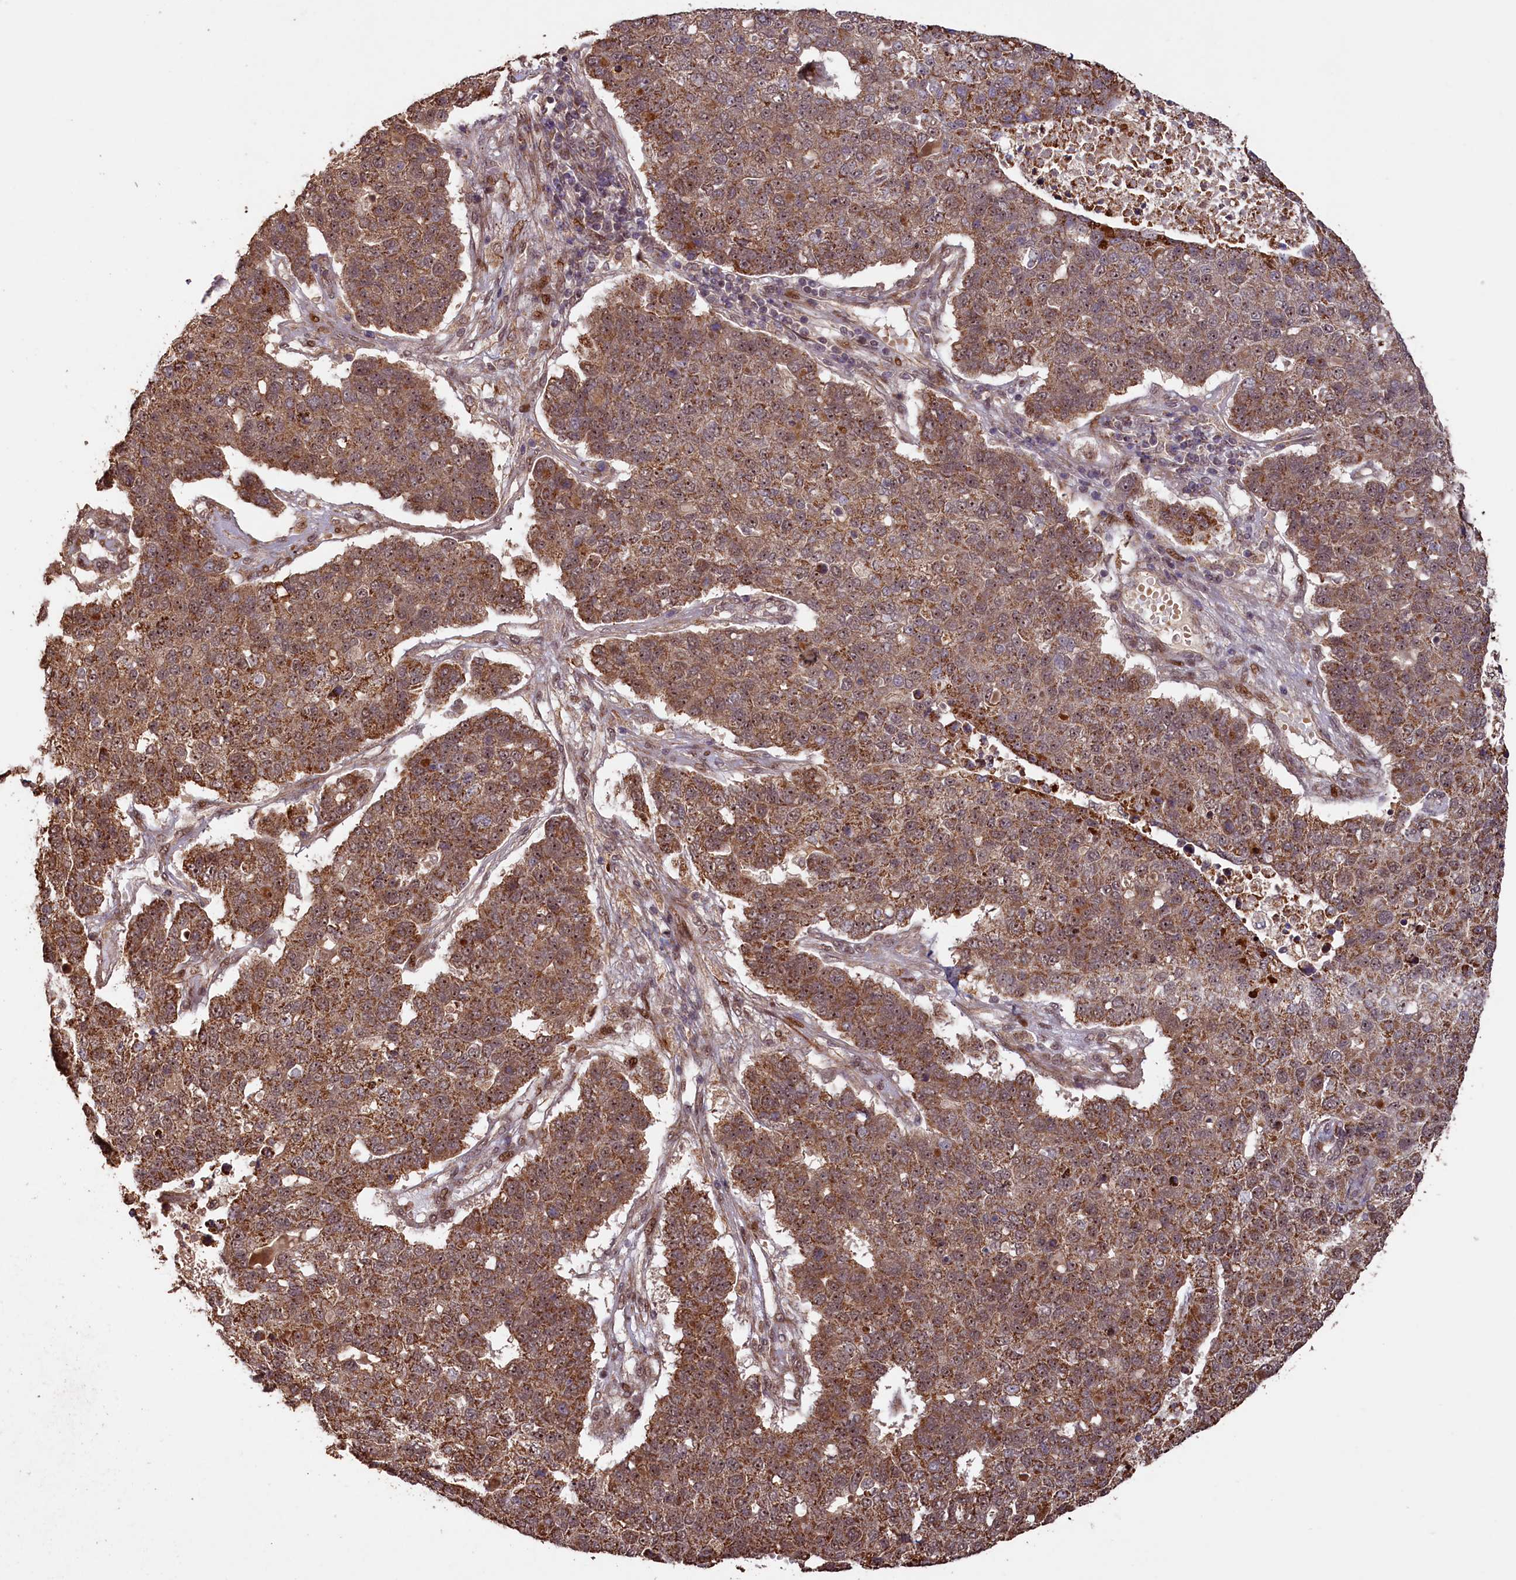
{"staining": {"intensity": "moderate", "quantity": ">75%", "location": "cytoplasmic/membranous,nuclear"}, "tissue": "pancreatic cancer", "cell_type": "Tumor cells", "image_type": "cancer", "snomed": [{"axis": "morphology", "description": "Adenocarcinoma, NOS"}, {"axis": "topography", "description": "Pancreas"}], "caption": "There is medium levels of moderate cytoplasmic/membranous and nuclear positivity in tumor cells of adenocarcinoma (pancreatic), as demonstrated by immunohistochemical staining (brown color).", "gene": "SHPRH", "patient": {"sex": "female", "age": 61}}